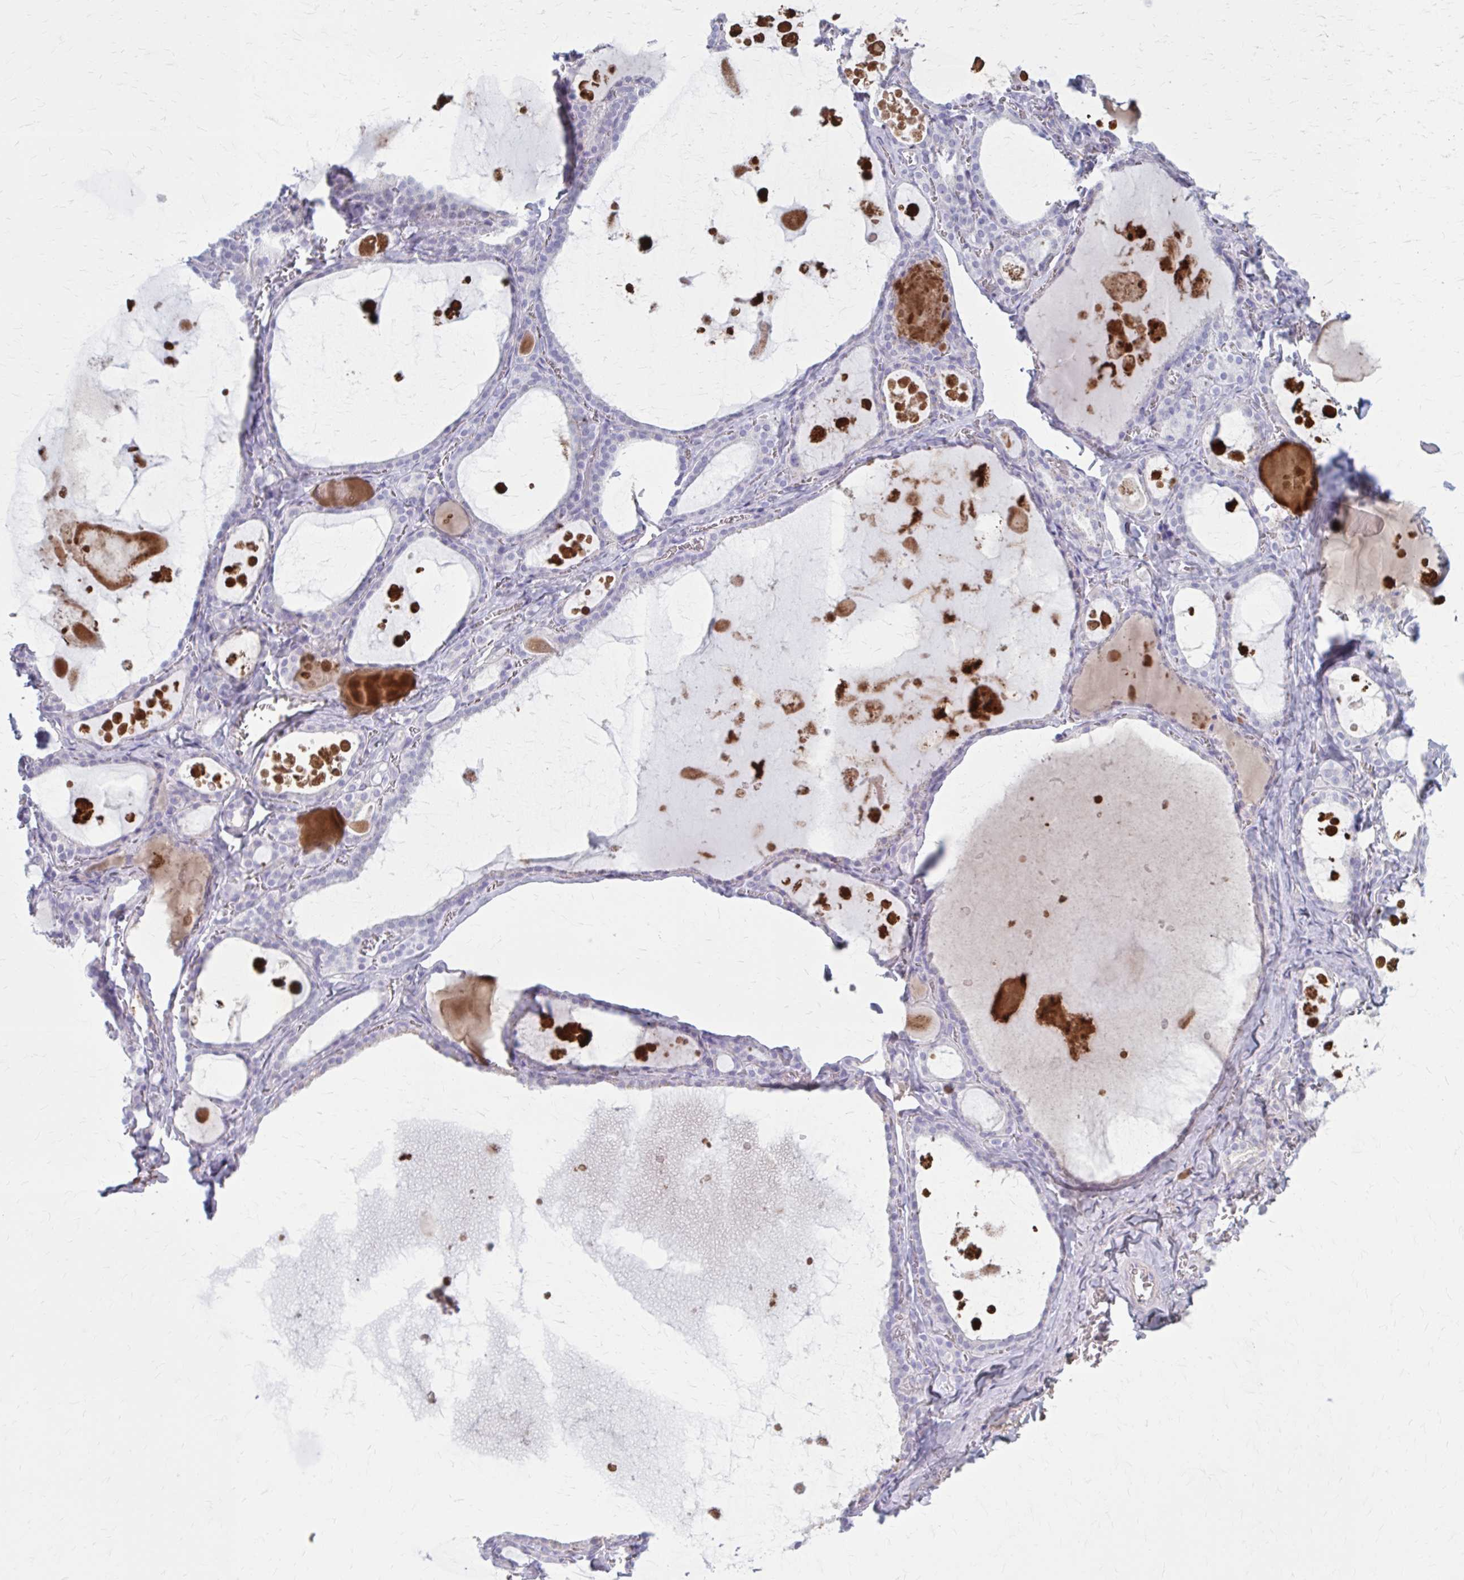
{"staining": {"intensity": "negative", "quantity": "none", "location": "none"}, "tissue": "thyroid gland", "cell_type": "Glandular cells", "image_type": "normal", "snomed": [{"axis": "morphology", "description": "Normal tissue, NOS"}, {"axis": "topography", "description": "Thyroid gland"}], "caption": "Immunohistochemical staining of unremarkable thyroid gland reveals no significant expression in glandular cells.", "gene": "SERPIND1", "patient": {"sex": "male", "age": 56}}